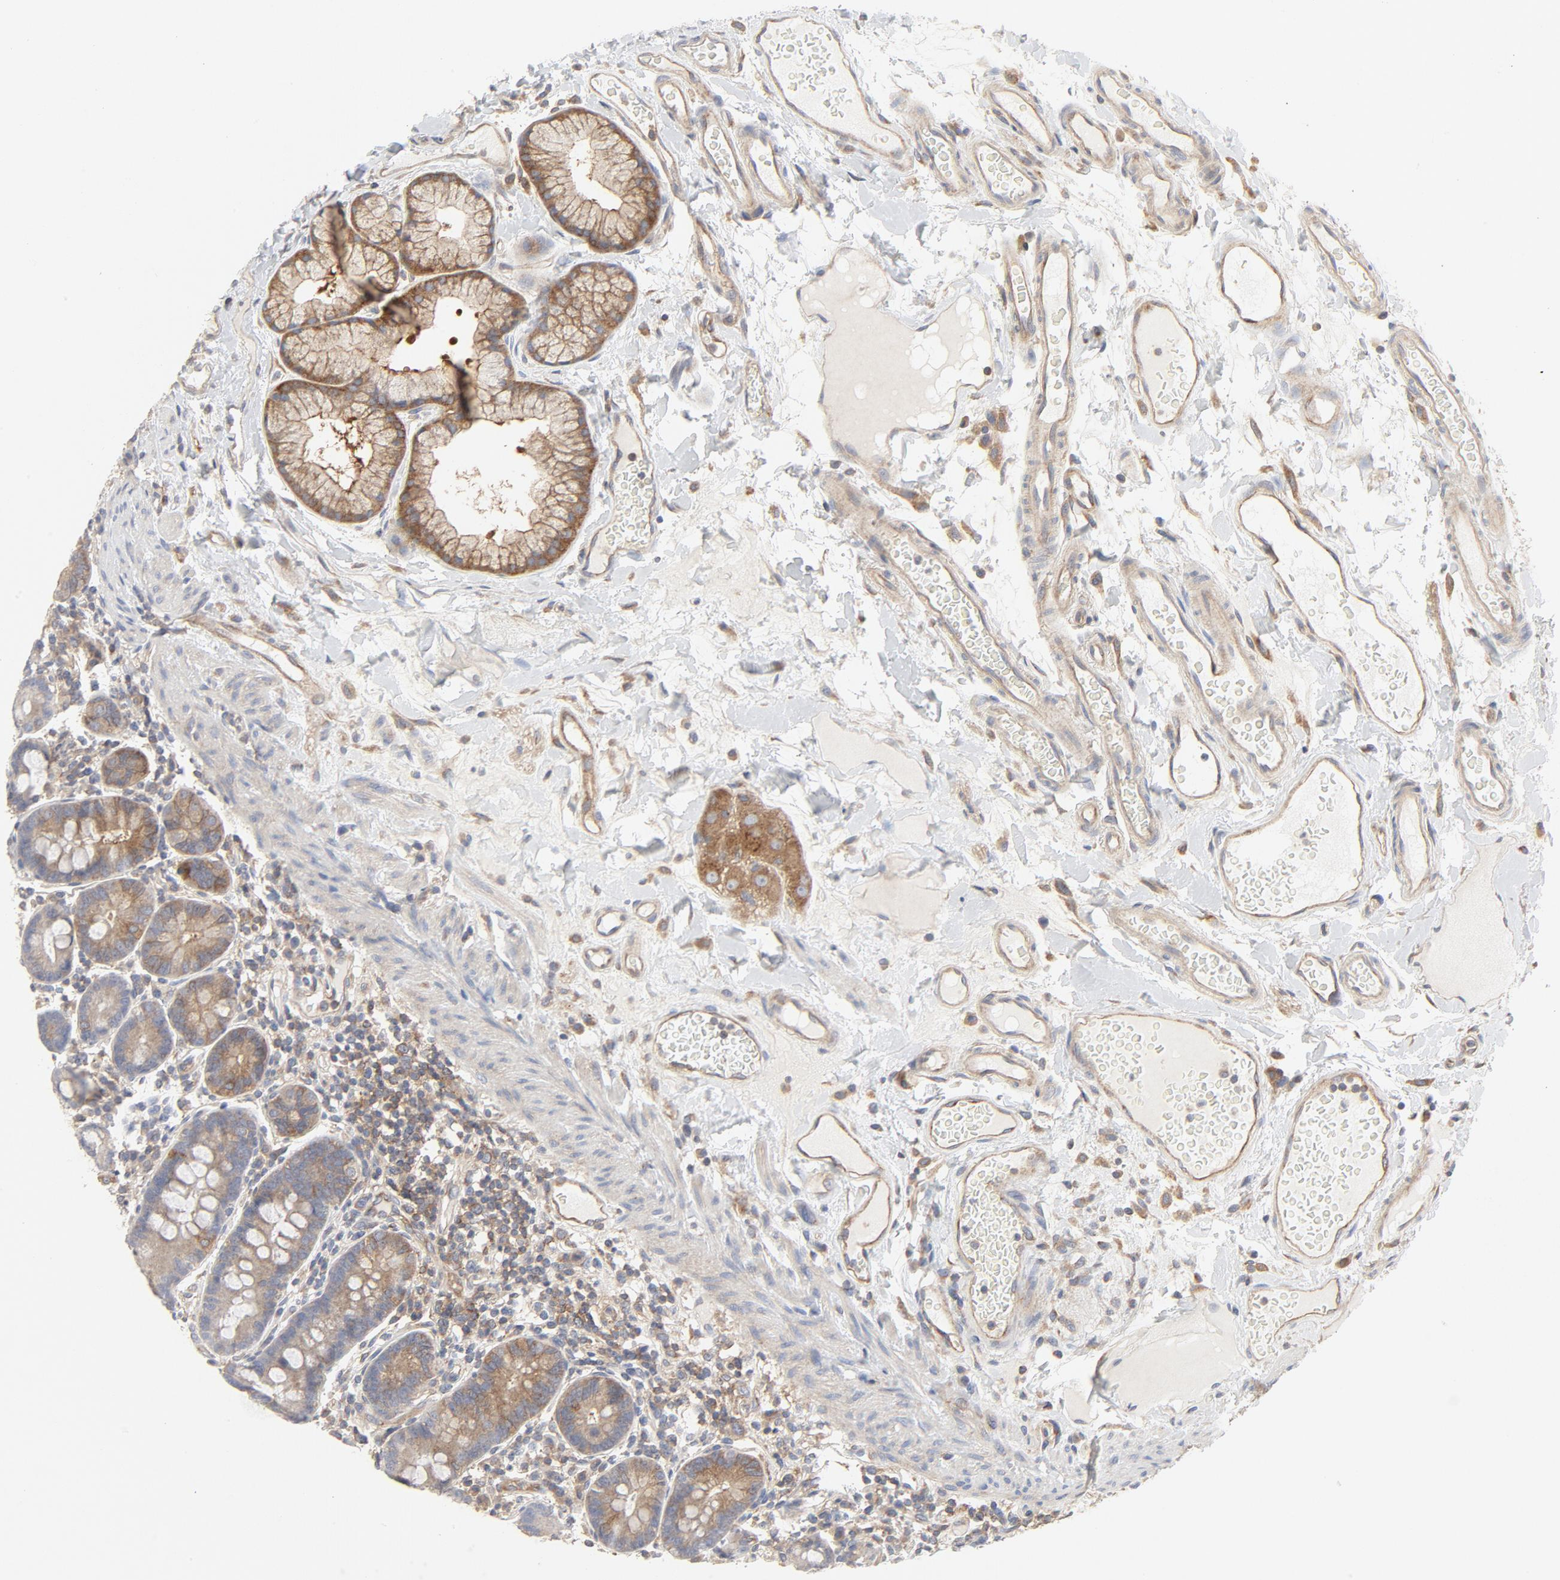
{"staining": {"intensity": "moderate", "quantity": "25%-75%", "location": "cytoplasmic/membranous"}, "tissue": "duodenum", "cell_type": "Glandular cells", "image_type": "normal", "snomed": [{"axis": "morphology", "description": "Normal tissue, NOS"}, {"axis": "topography", "description": "Duodenum"}], "caption": "Glandular cells reveal moderate cytoplasmic/membranous expression in approximately 25%-75% of cells in normal duodenum.", "gene": "RABEP1", "patient": {"sex": "male", "age": 50}}